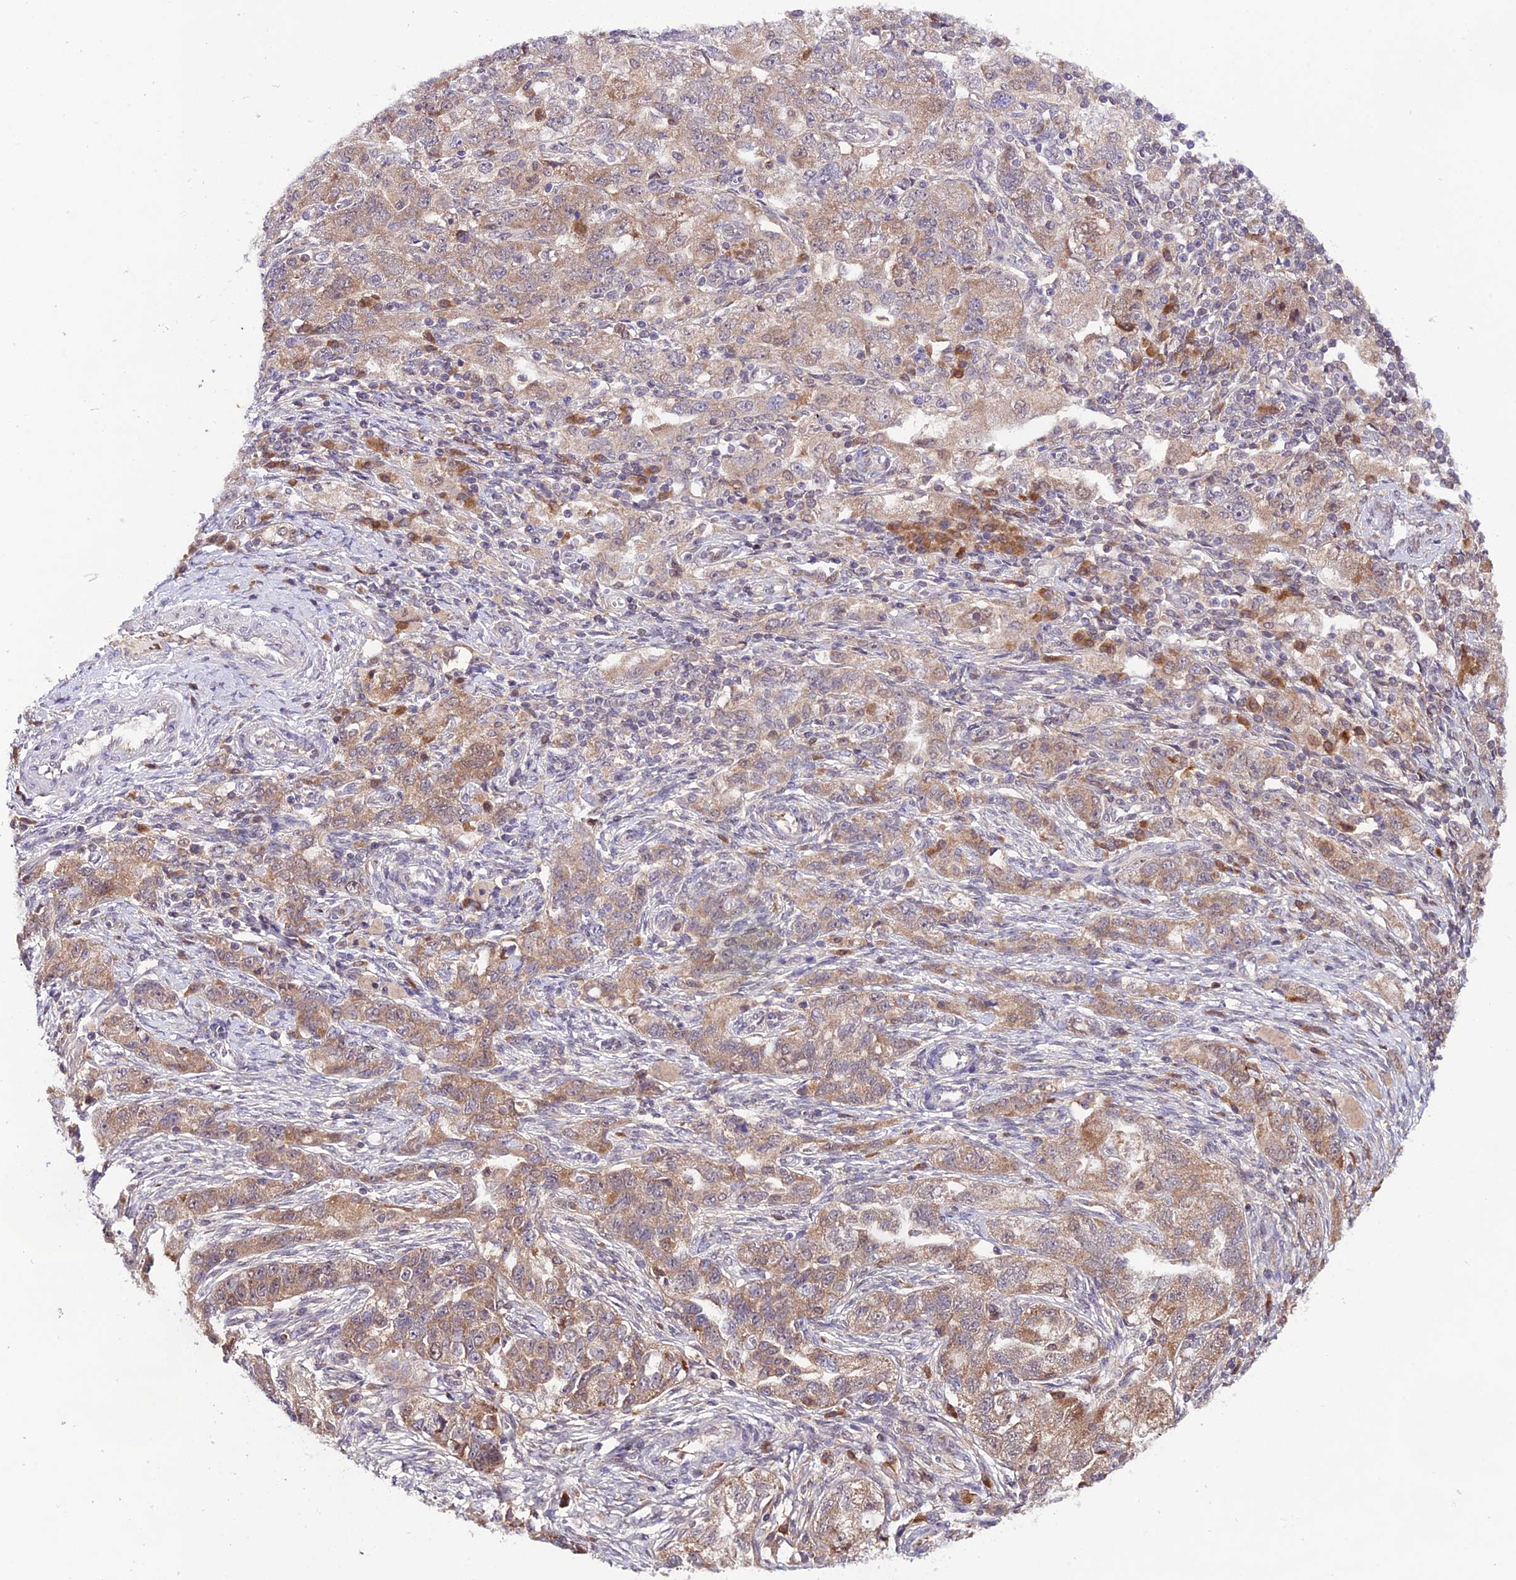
{"staining": {"intensity": "moderate", "quantity": ">75%", "location": "cytoplasmic/membranous"}, "tissue": "ovarian cancer", "cell_type": "Tumor cells", "image_type": "cancer", "snomed": [{"axis": "morphology", "description": "Carcinoma, NOS"}, {"axis": "morphology", "description": "Cystadenocarcinoma, serous, NOS"}, {"axis": "topography", "description": "Ovary"}], "caption": "Ovarian cancer (carcinoma) stained for a protein (brown) exhibits moderate cytoplasmic/membranous positive expression in about >75% of tumor cells.", "gene": "TRIM40", "patient": {"sex": "female", "age": 69}}